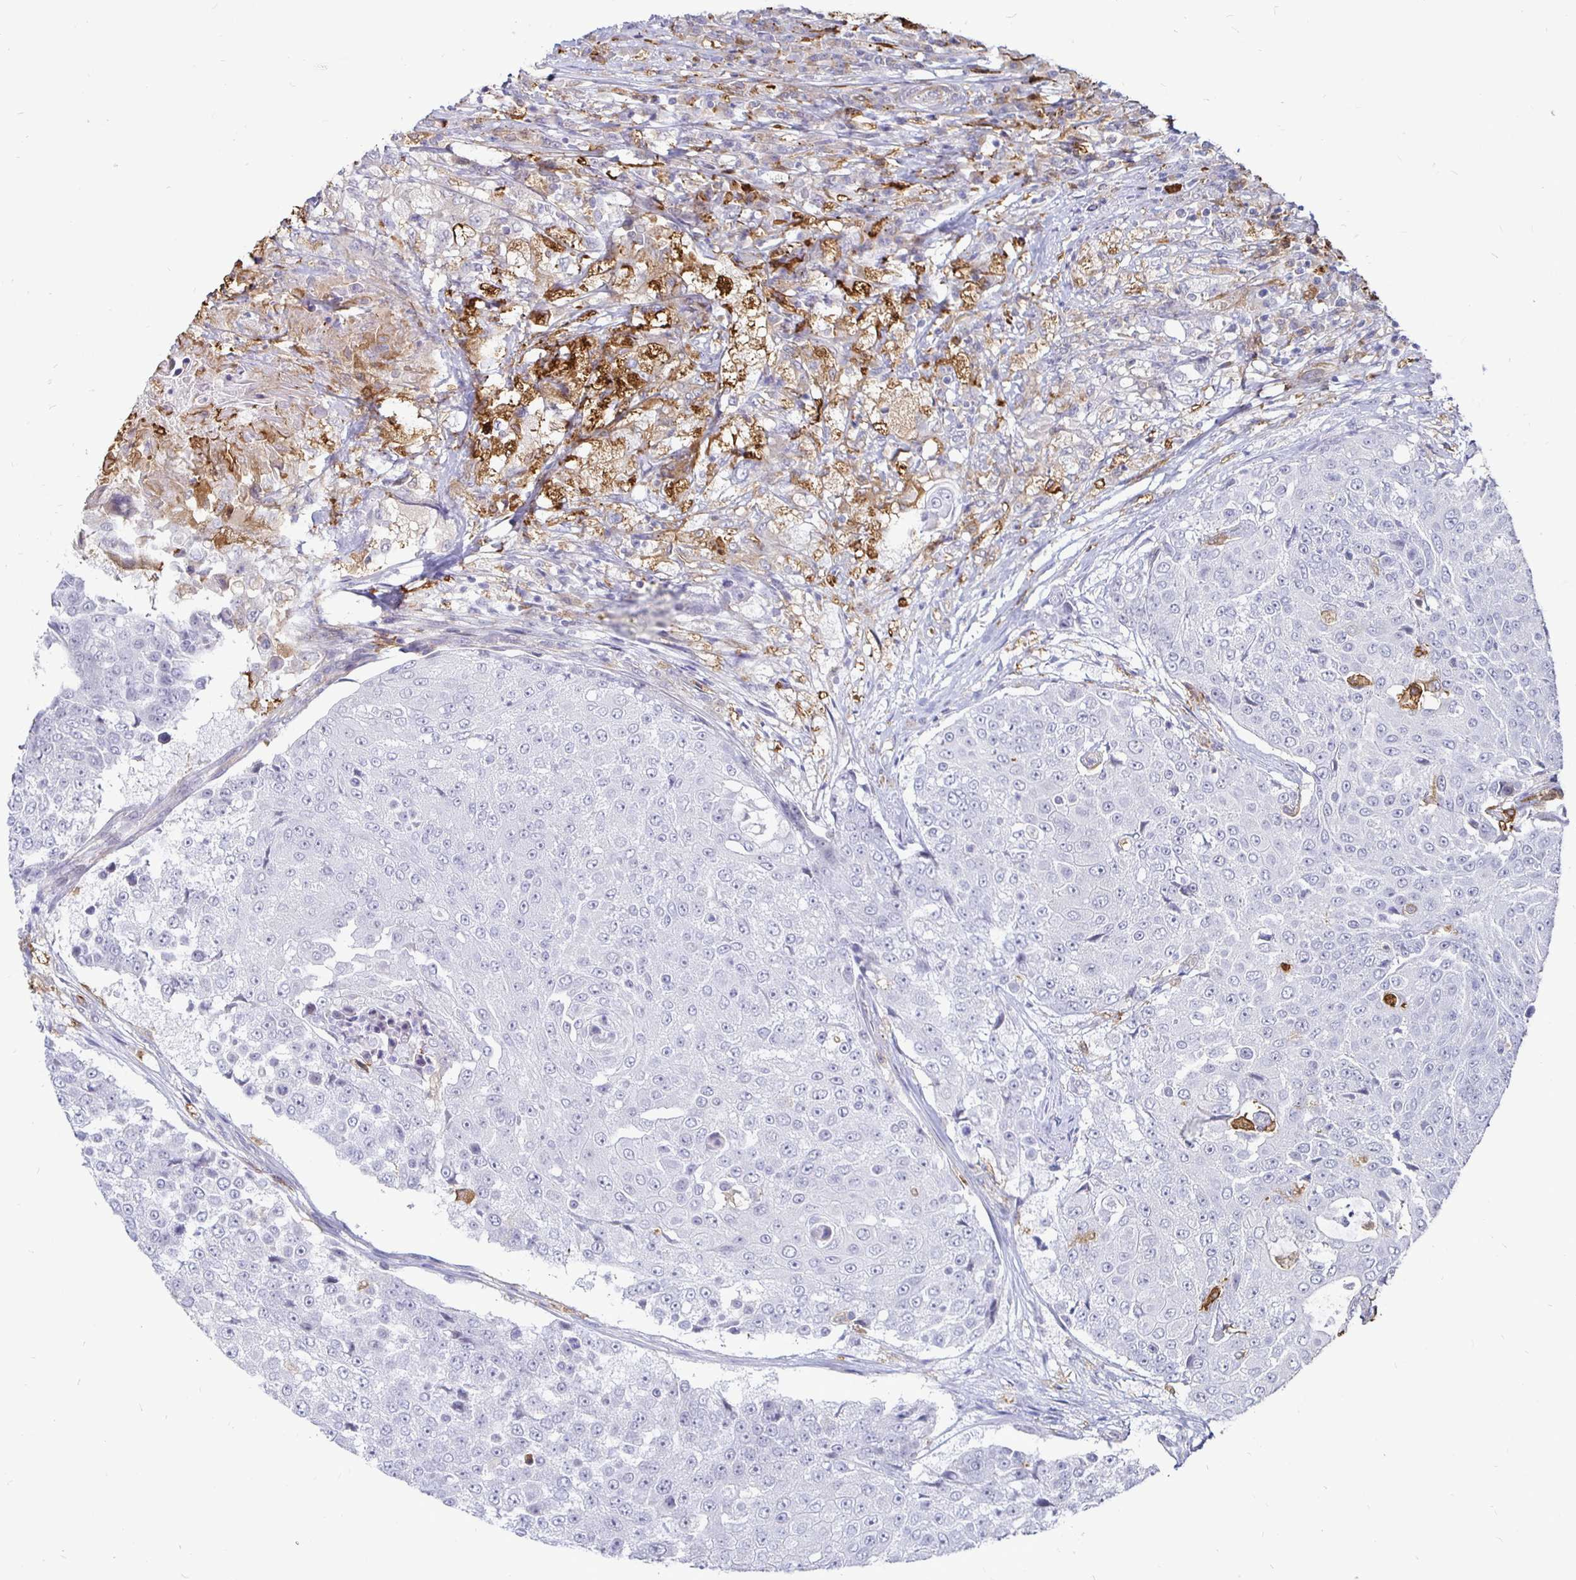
{"staining": {"intensity": "negative", "quantity": "none", "location": "none"}, "tissue": "urothelial cancer", "cell_type": "Tumor cells", "image_type": "cancer", "snomed": [{"axis": "morphology", "description": "Urothelial carcinoma, High grade"}, {"axis": "topography", "description": "Urinary bladder"}], "caption": "Tumor cells show no significant staining in high-grade urothelial carcinoma.", "gene": "CCDC85A", "patient": {"sex": "female", "age": 63}}